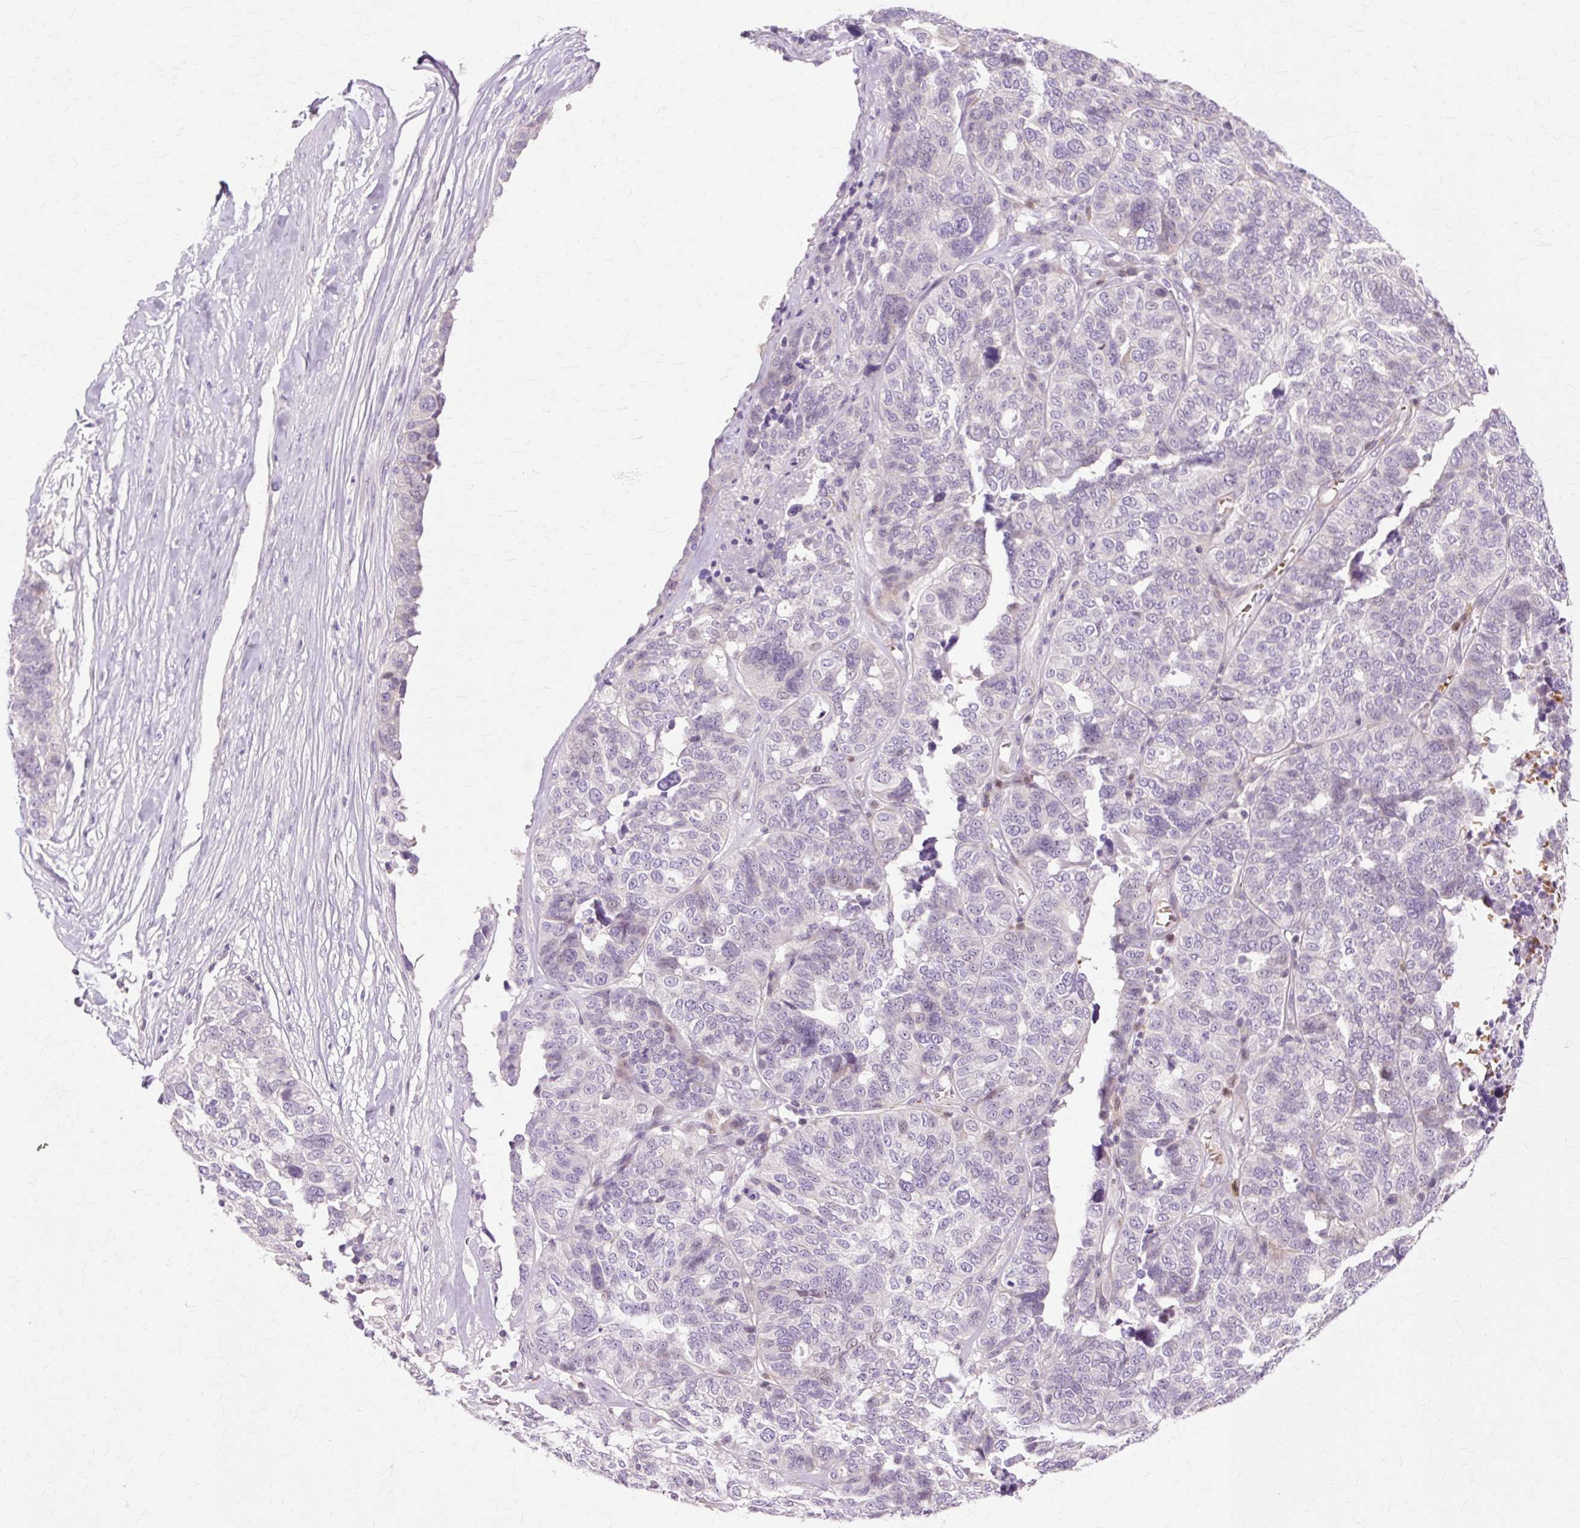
{"staining": {"intensity": "negative", "quantity": "none", "location": "none"}, "tissue": "ovarian cancer", "cell_type": "Tumor cells", "image_type": "cancer", "snomed": [{"axis": "morphology", "description": "Cystadenocarcinoma, serous, NOS"}, {"axis": "topography", "description": "Ovary"}], "caption": "There is no significant staining in tumor cells of ovarian cancer.", "gene": "ZNF35", "patient": {"sex": "female", "age": 59}}